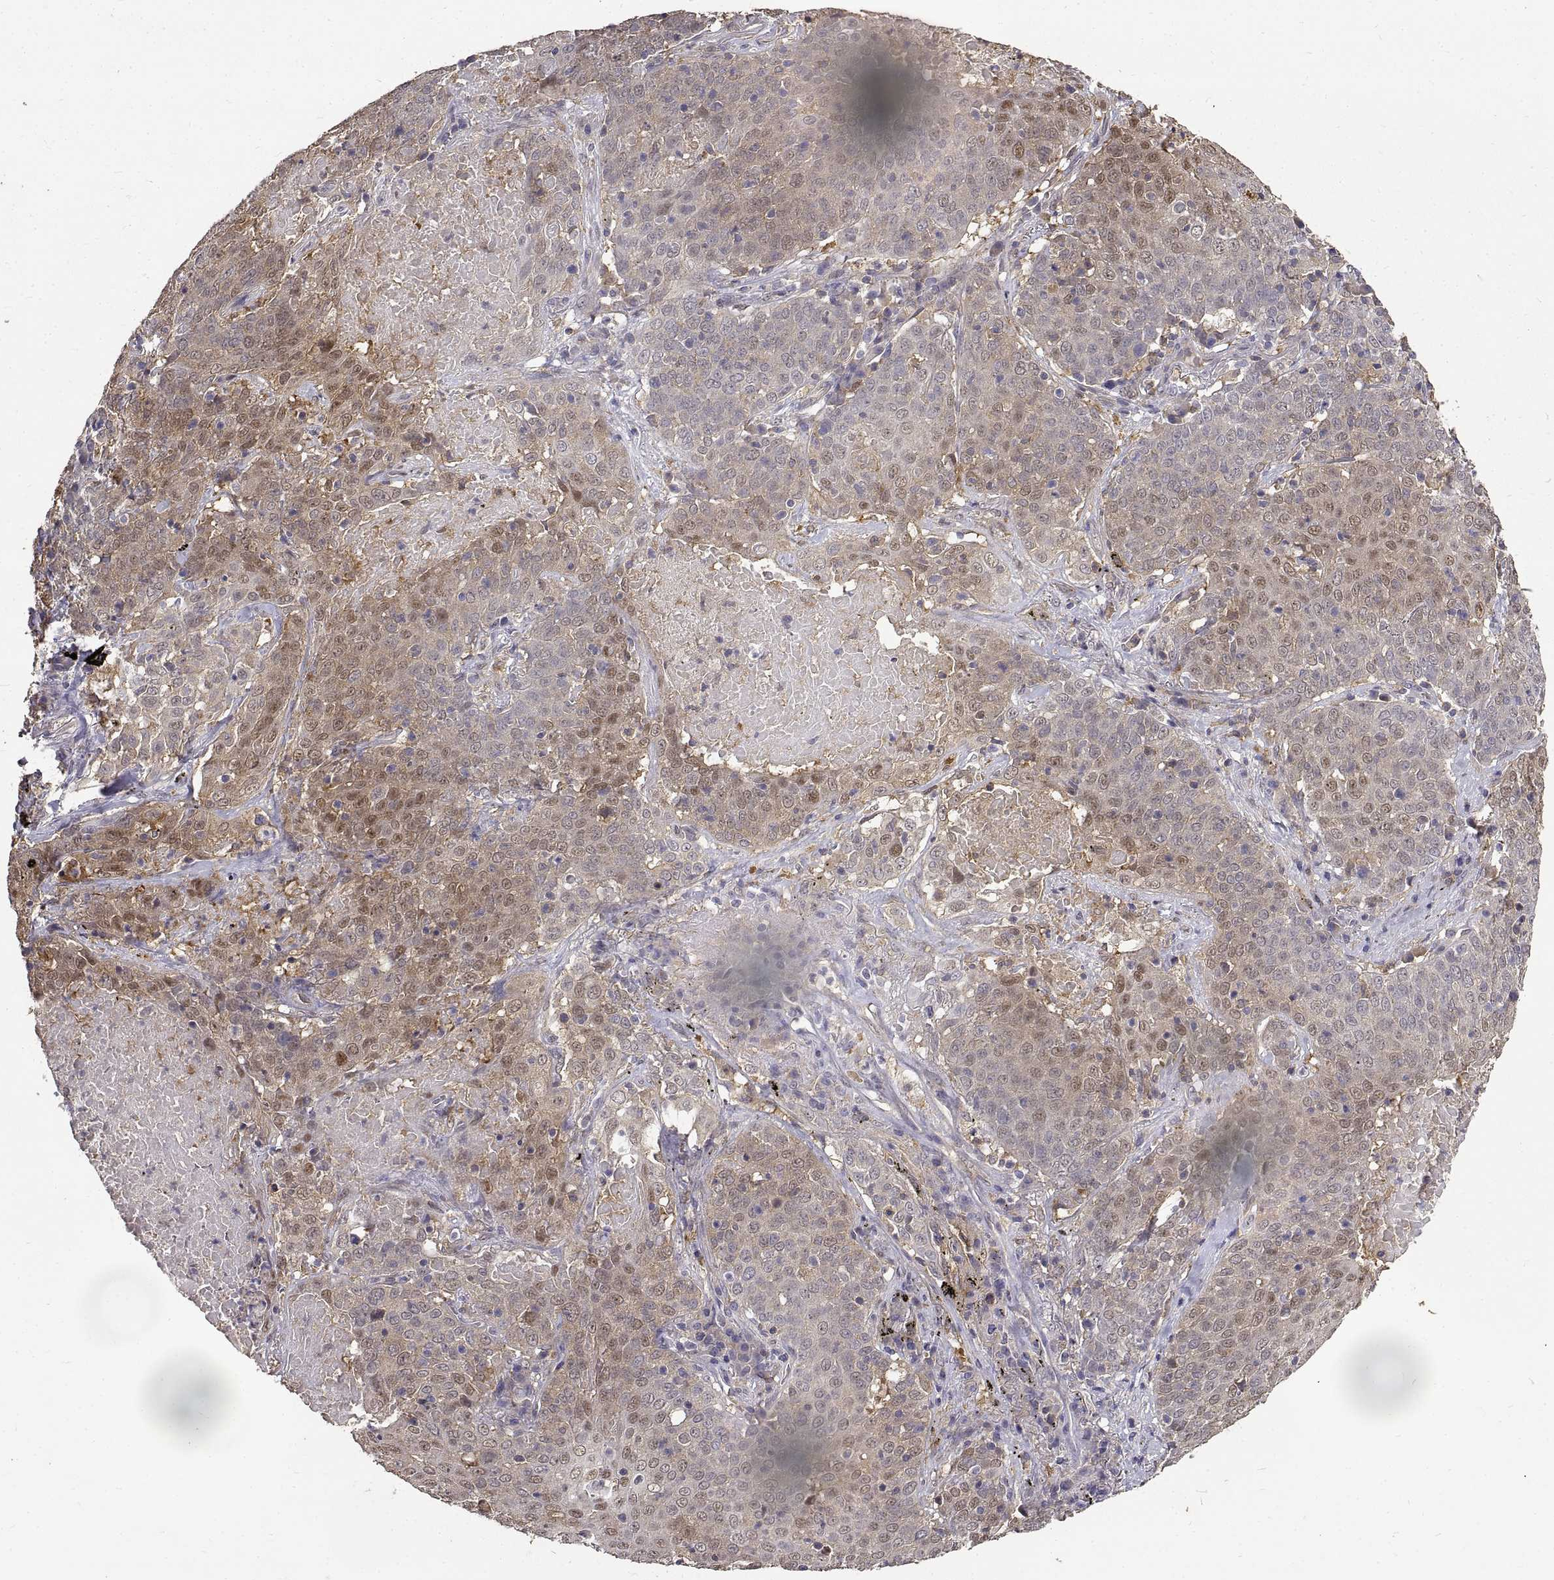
{"staining": {"intensity": "weak", "quantity": "25%-75%", "location": "cytoplasmic/membranous,nuclear"}, "tissue": "lung cancer", "cell_type": "Tumor cells", "image_type": "cancer", "snomed": [{"axis": "morphology", "description": "Squamous cell carcinoma, NOS"}, {"axis": "topography", "description": "Lung"}], "caption": "Immunohistochemical staining of human squamous cell carcinoma (lung) exhibits low levels of weak cytoplasmic/membranous and nuclear positivity in about 25%-75% of tumor cells.", "gene": "PEA15", "patient": {"sex": "male", "age": 82}}